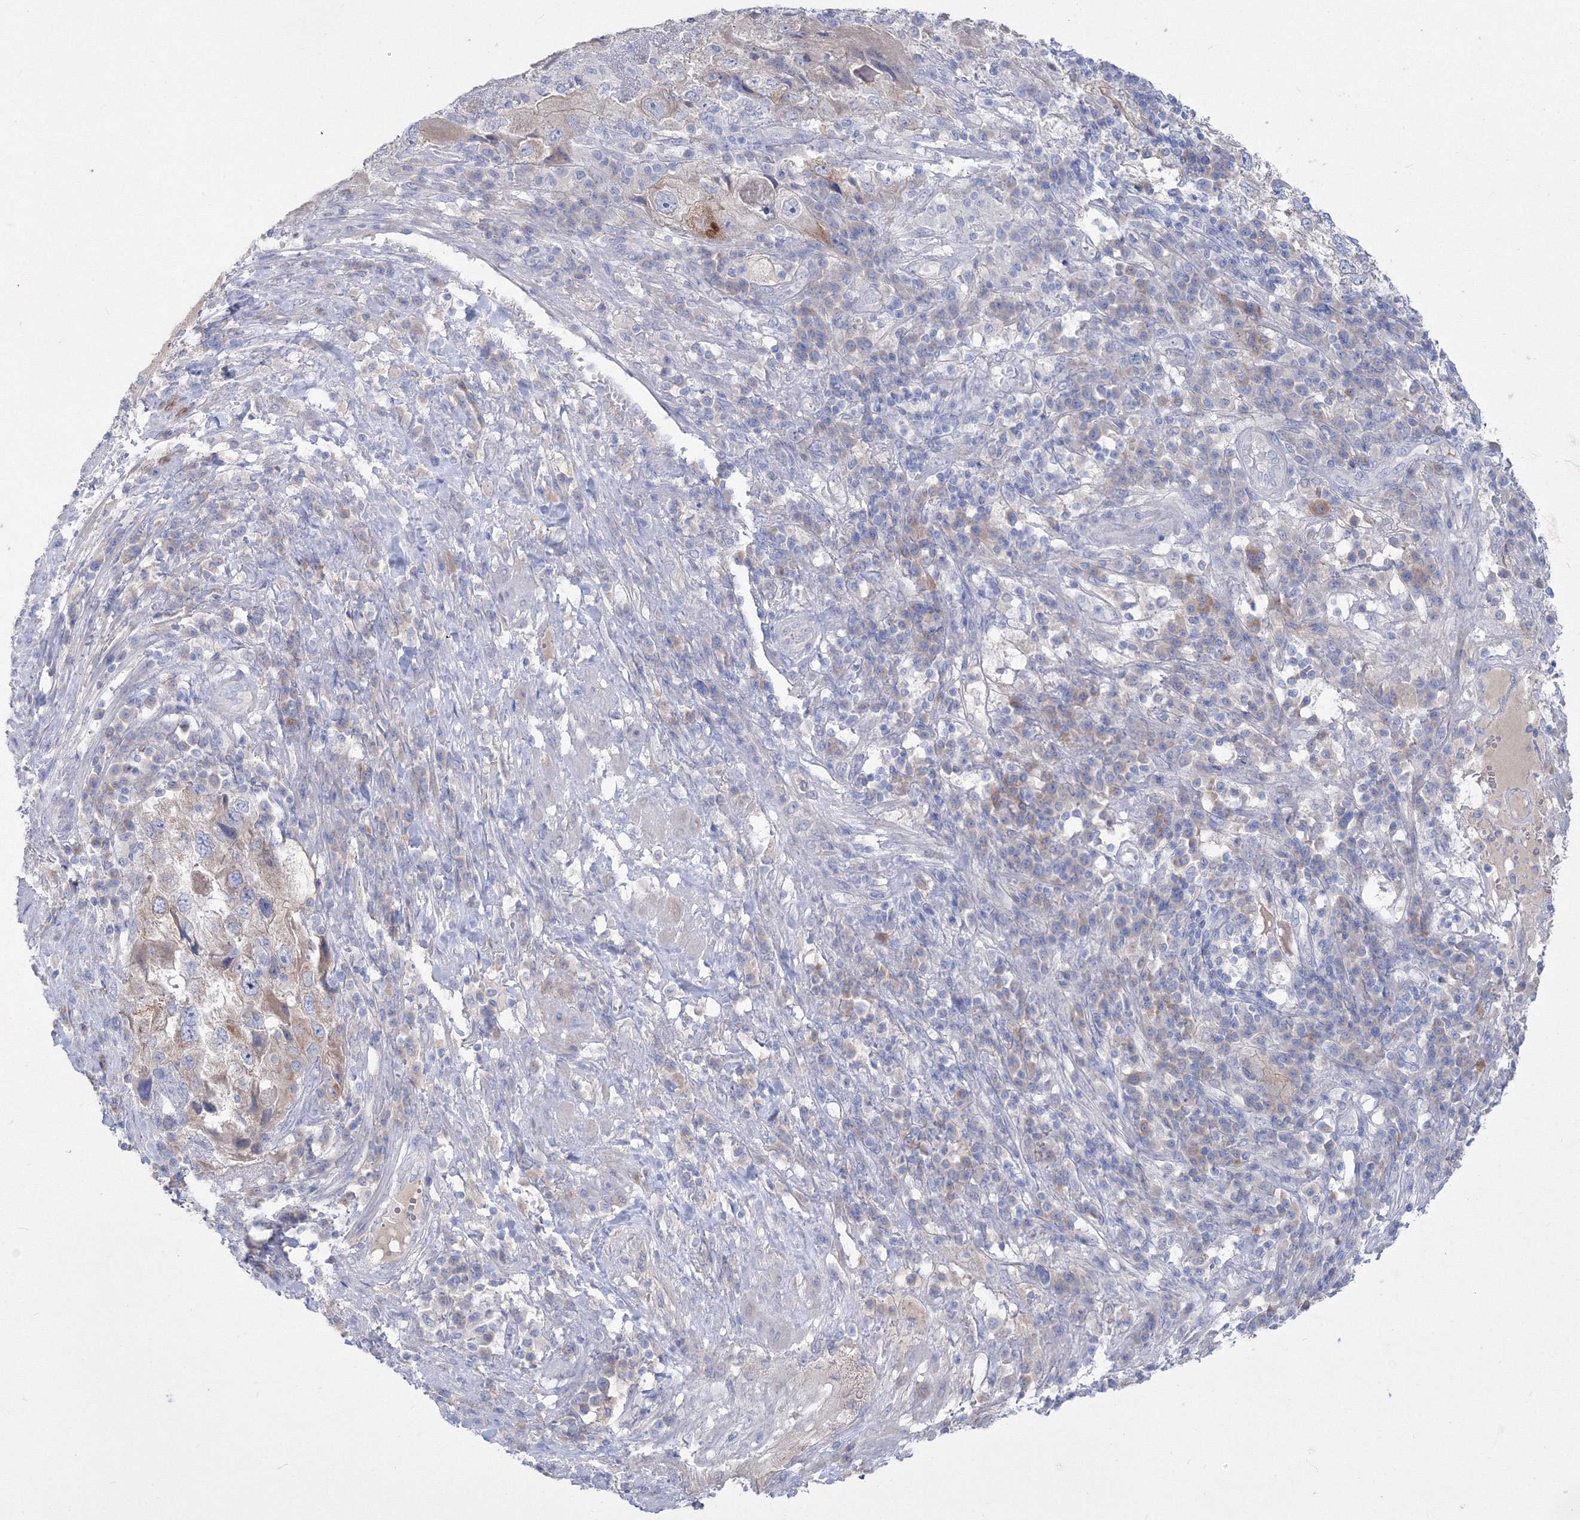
{"staining": {"intensity": "negative", "quantity": "none", "location": "none"}, "tissue": "endometrial cancer", "cell_type": "Tumor cells", "image_type": "cancer", "snomed": [{"axis": "morphology", "description": "Adenocarcinoma, NOS"}, {"axis": "topography", "description": "Endometrium"}], "caption": "The immunohistochemistry (IHC) micrograph has no significant staining in tumor cells of adenocarcinoma (endometrial) tissue.", "gene": "TMEM139", "patient": {"sex": "female", "age": 49}}